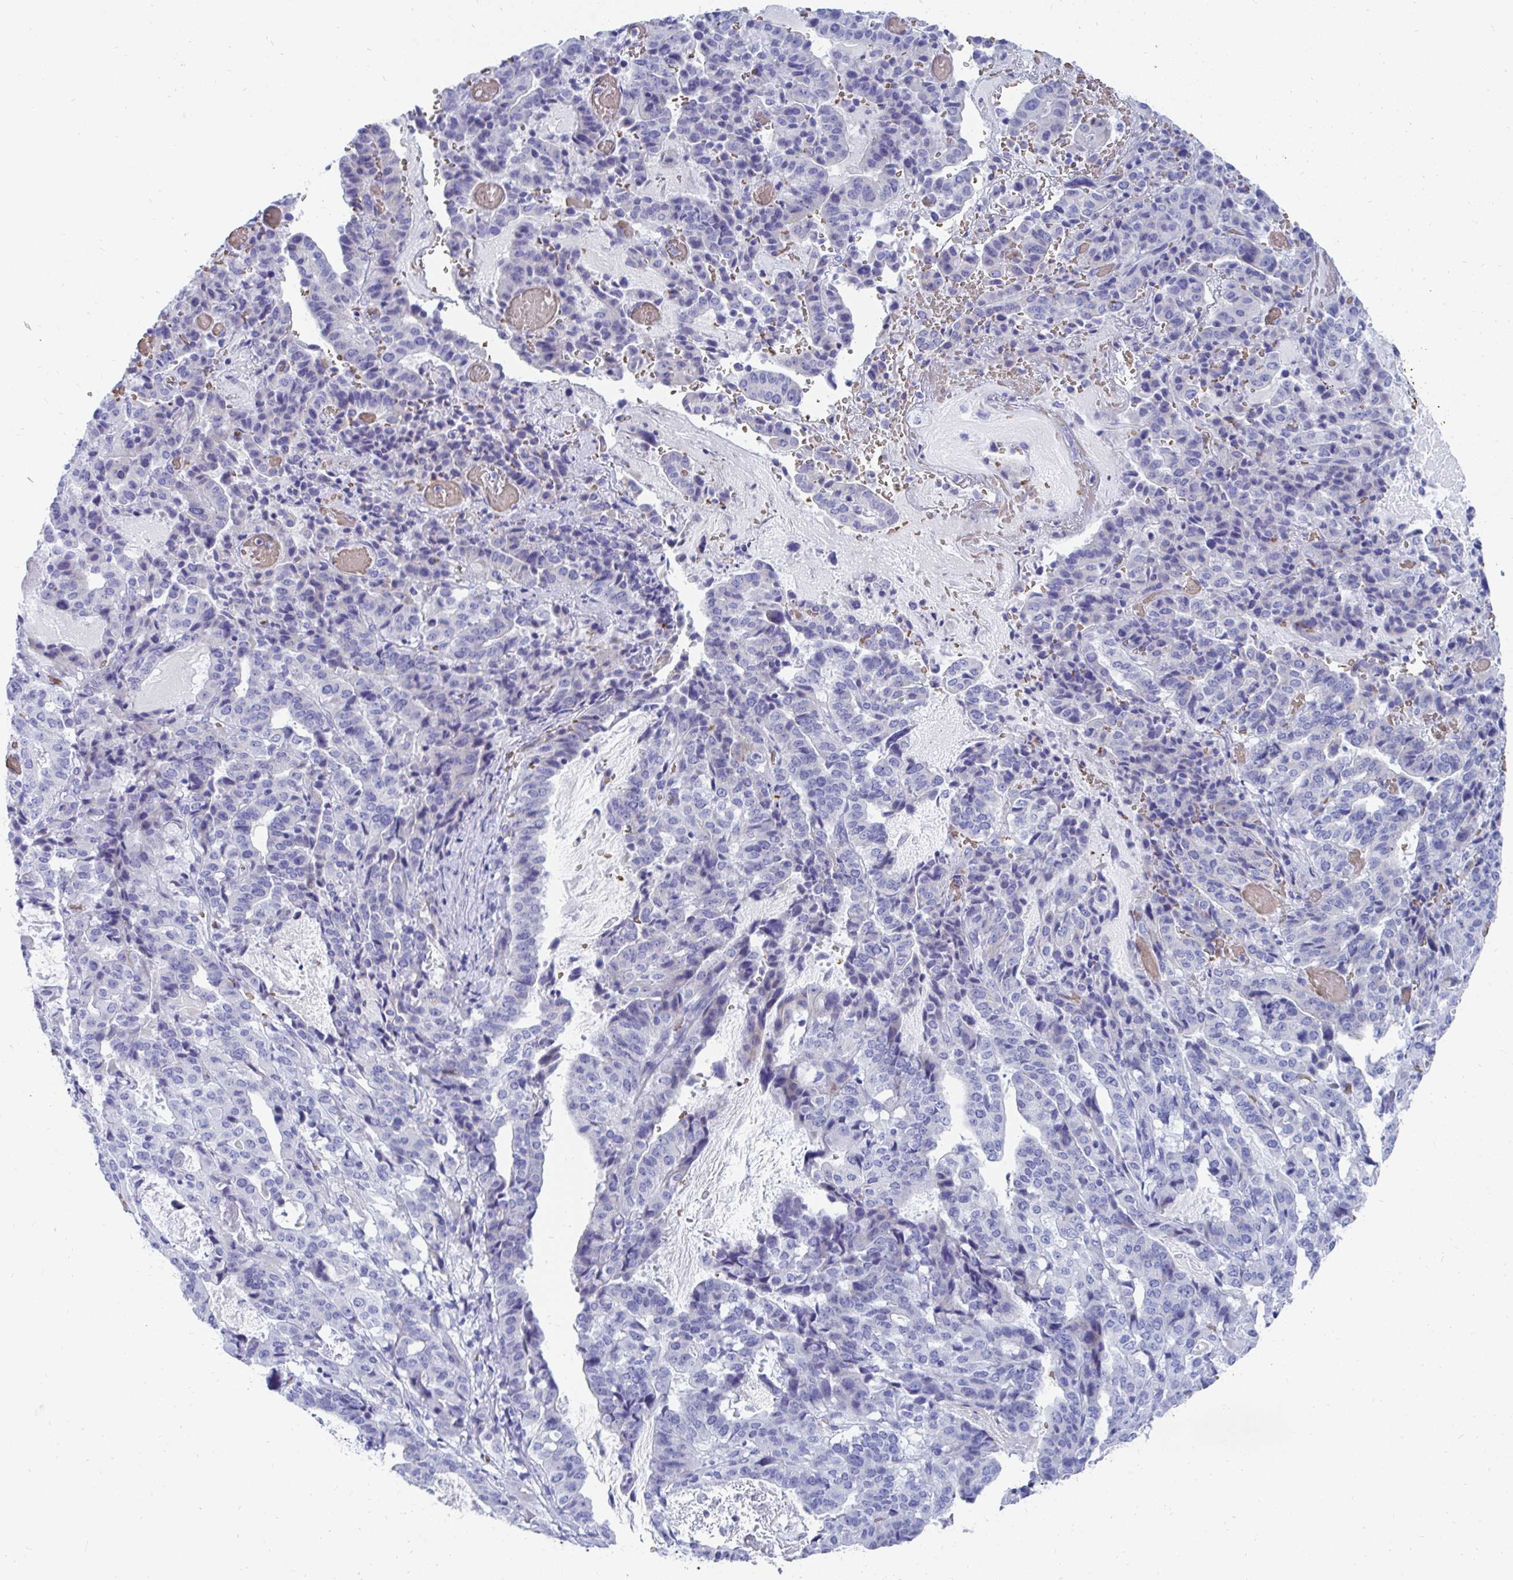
{"staining": {"intensity": "negative", "quantity": "none", "location": "none"}, "tissue": "stomach cancer", "cell_type": "Tumor cells", "image_type": "cancer", "snomed": [{"axis": "morphology", "description": "Adenocarcinoma, NOS"}, {"axis": "topography", "description": "Stomach"}], "caption": "DAB immunohistochemical staining of stomach adenocarcinoma displays no significant staining in tumor cells. The staining was performed using DAB (3,3'-diaminobenzidine) to visualize the protein expression in brown, while the nuclei were stained in blue with hematoxylin (Magnification: 20x).", "gene": "MROH2B", "patient": {"sex": "male", "age": 48}}